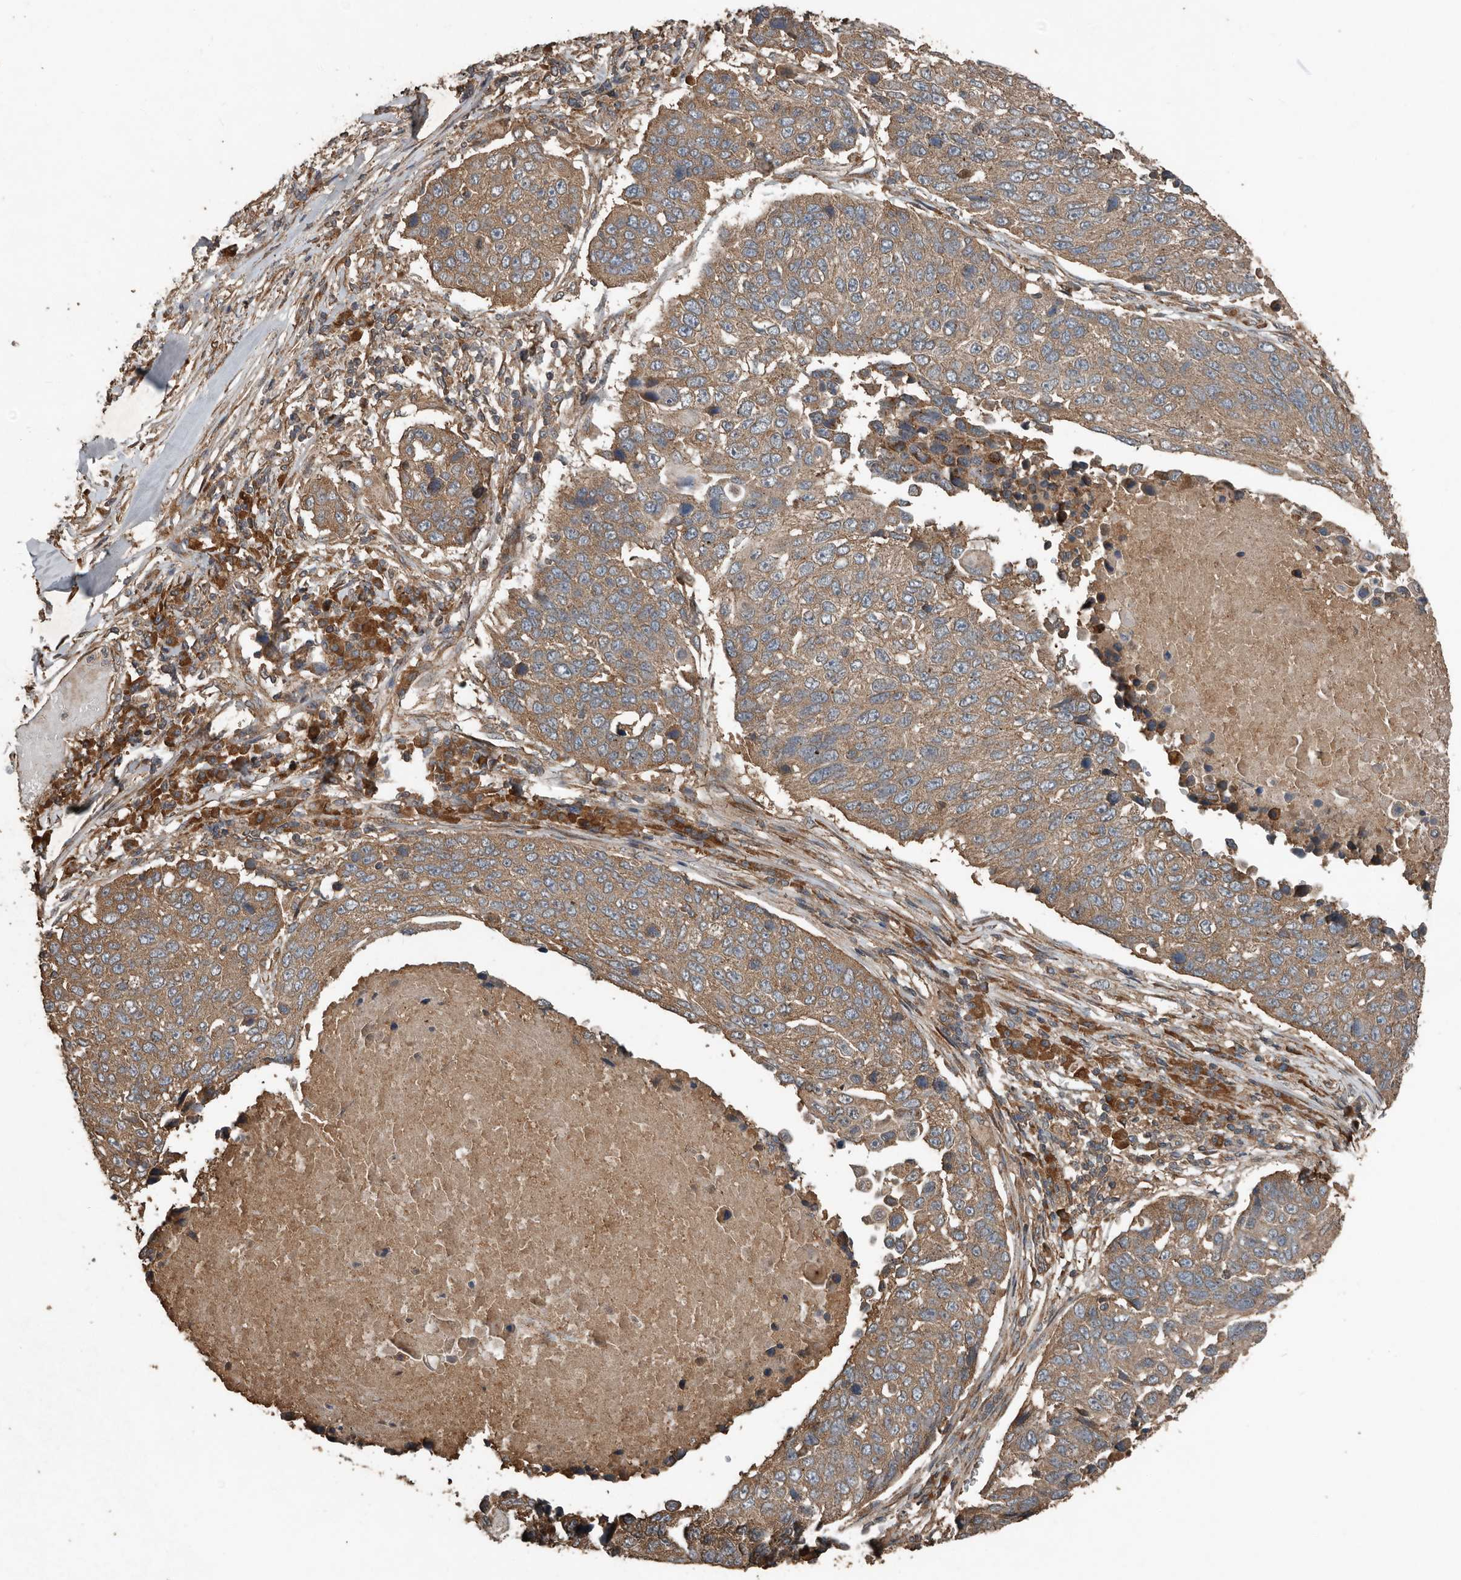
{"staining": {"intensity": "moderate", "quantity": ">75%", "location": "cytoplasmic/membranous"}, "tissue": "lung cancer", "cell_type": "Tumor cells", "image_type": "cancer", "snomed": [{"axis": "morphology", "description": "Squamous cell carcinoma, NOS"}, {"axis": "topography", "description": "Lung"}], "caption": "Immunohistochemical staining of human lung squamous cell carcinoma demonstrates medium levels of moderate cytoplasmic/membranous expression in approximately >75% of tumor cells.", "gene": "RNF207", "patient": {"sex": "male", "age": 66}}